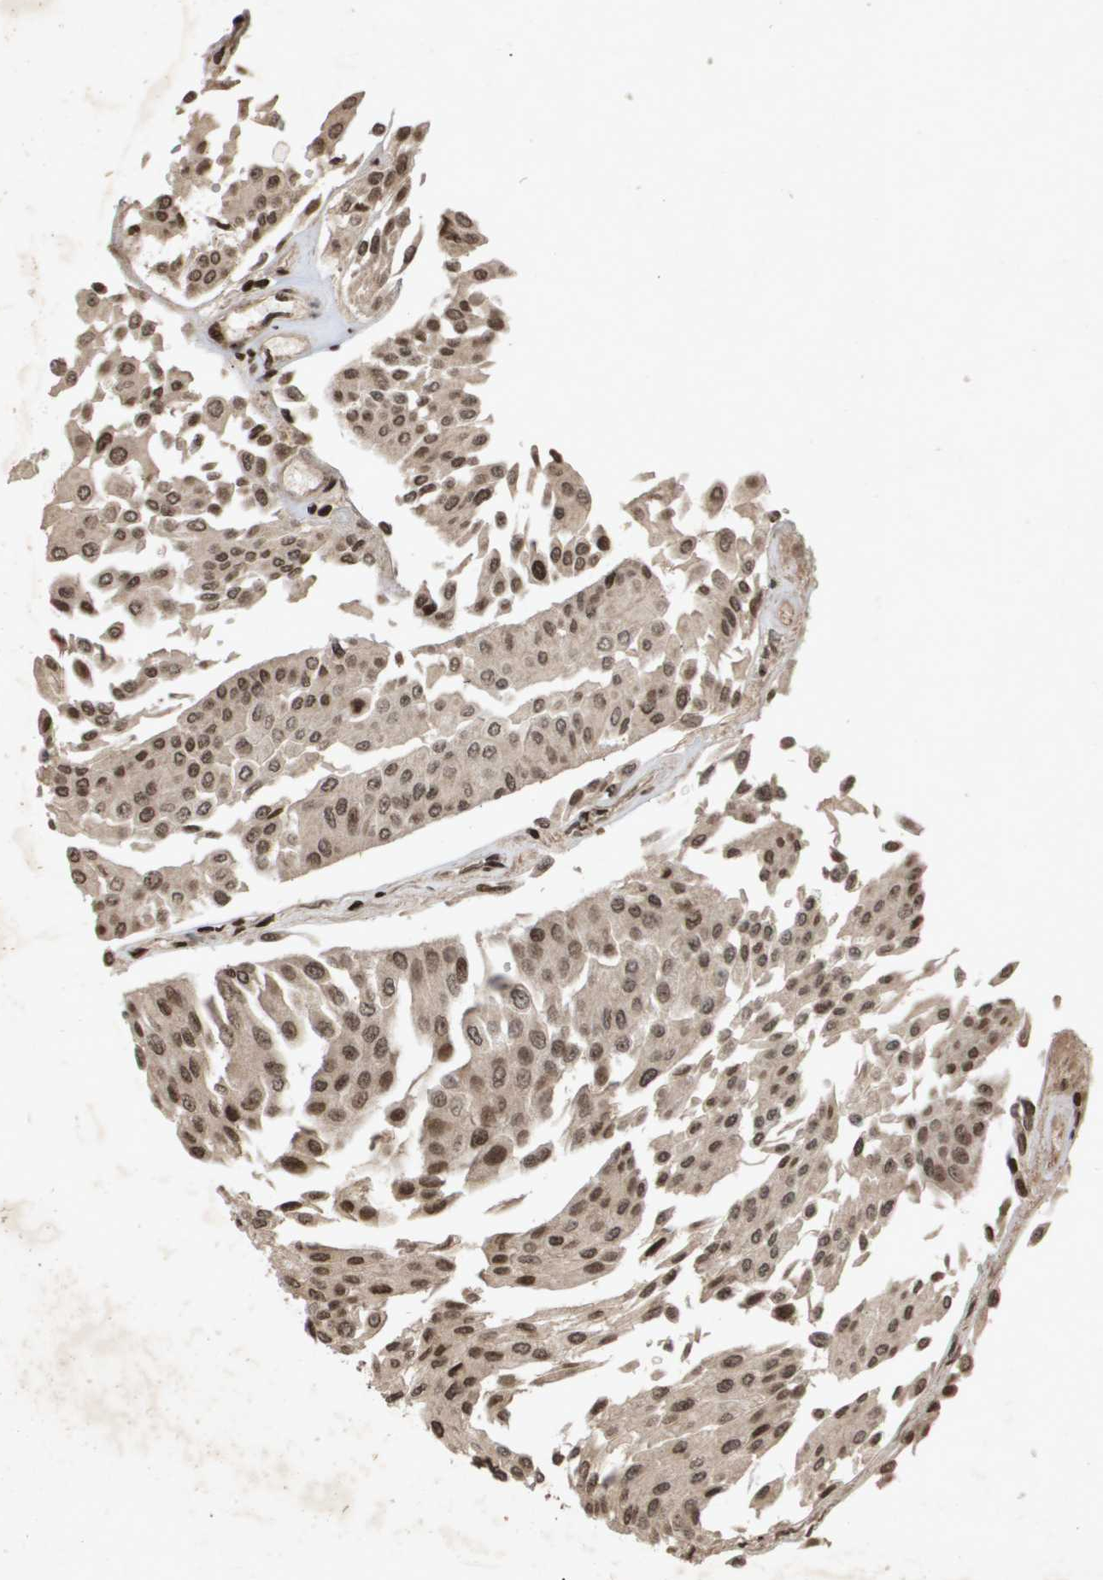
{"staining": {"intensity": "weak", "quantity": ">75%", "location": "cytoplasmic/membranous,nuclear"}, "tissue": "urothelial cancer", "cell_type": "Tumor cells", "image_type": "cancer", "snomed": [{"axis": "morphology", "description": "Urothelial carcinoma, Low grade"}, {"axis": "topography", "description": "Urinary bladder"}], "caption": "Urothelial carcinoma (low-grade) stained for a protein (brown) exhibits weak cytoplasmic/membranous and nuclear positive expression in about >75% of tumor cells.", "gene": "HSPA6", "patient": {"sex": "male", "age": 67}}